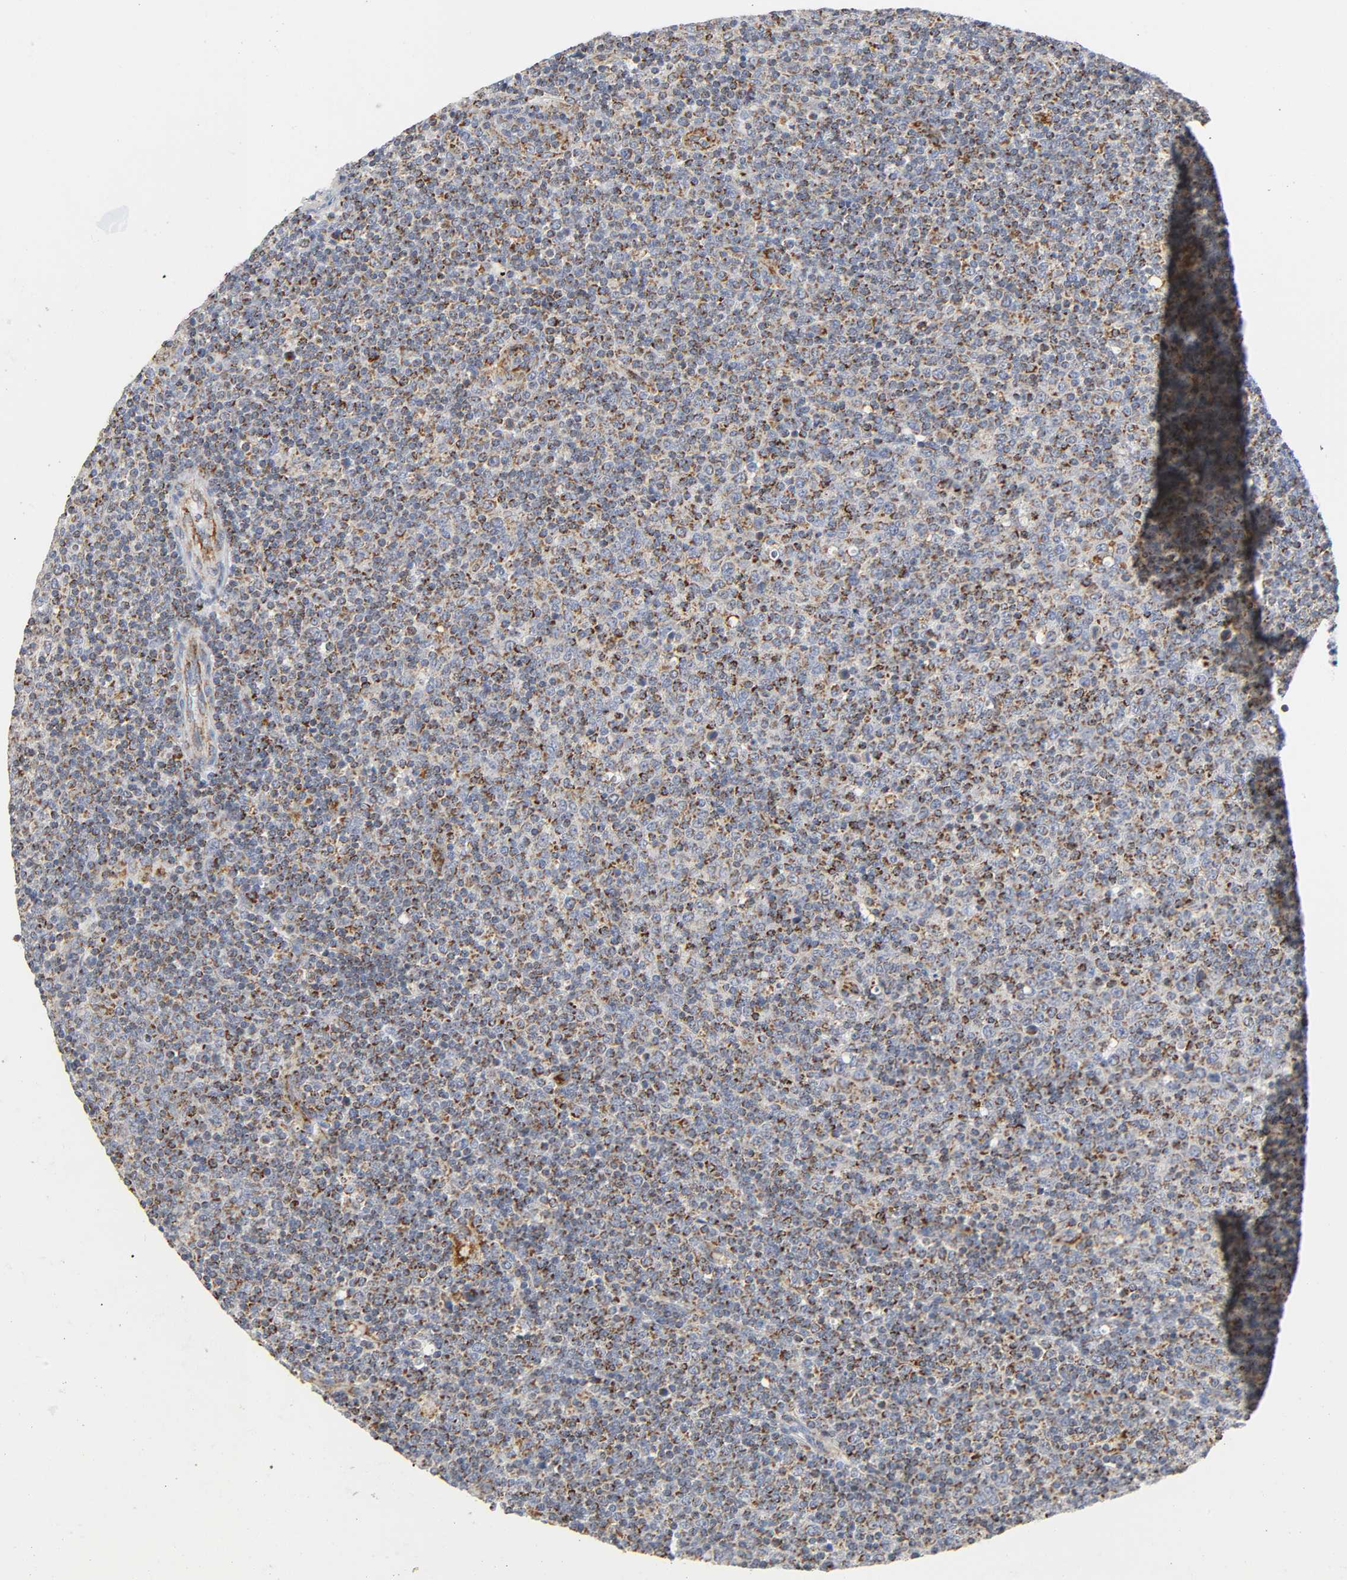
{"staining": {"intensity": "moderate", "quantity": ">75%", "location": "cytoplasmic/membranous"}, "tissue": "lymphoma", "cell_type": "Tumor cells", "image_type": "cancer", "snomed": [{"axis": "morphology", "description": "Malignant lymphoma, non-Hodgkin's type, Low grade"}, {"axis": "topography", "description": "Lymph node"}], "caption": "Immunohistochemical staining of malignant lymphoma, non-Hodgkin's type (low-grade) reveals medium levels of moderate cytoplasmic/membranous staining in about >75% of tumor cells.", "gene": "BAK1", "patient": {"sex": "male", "age": 70}}